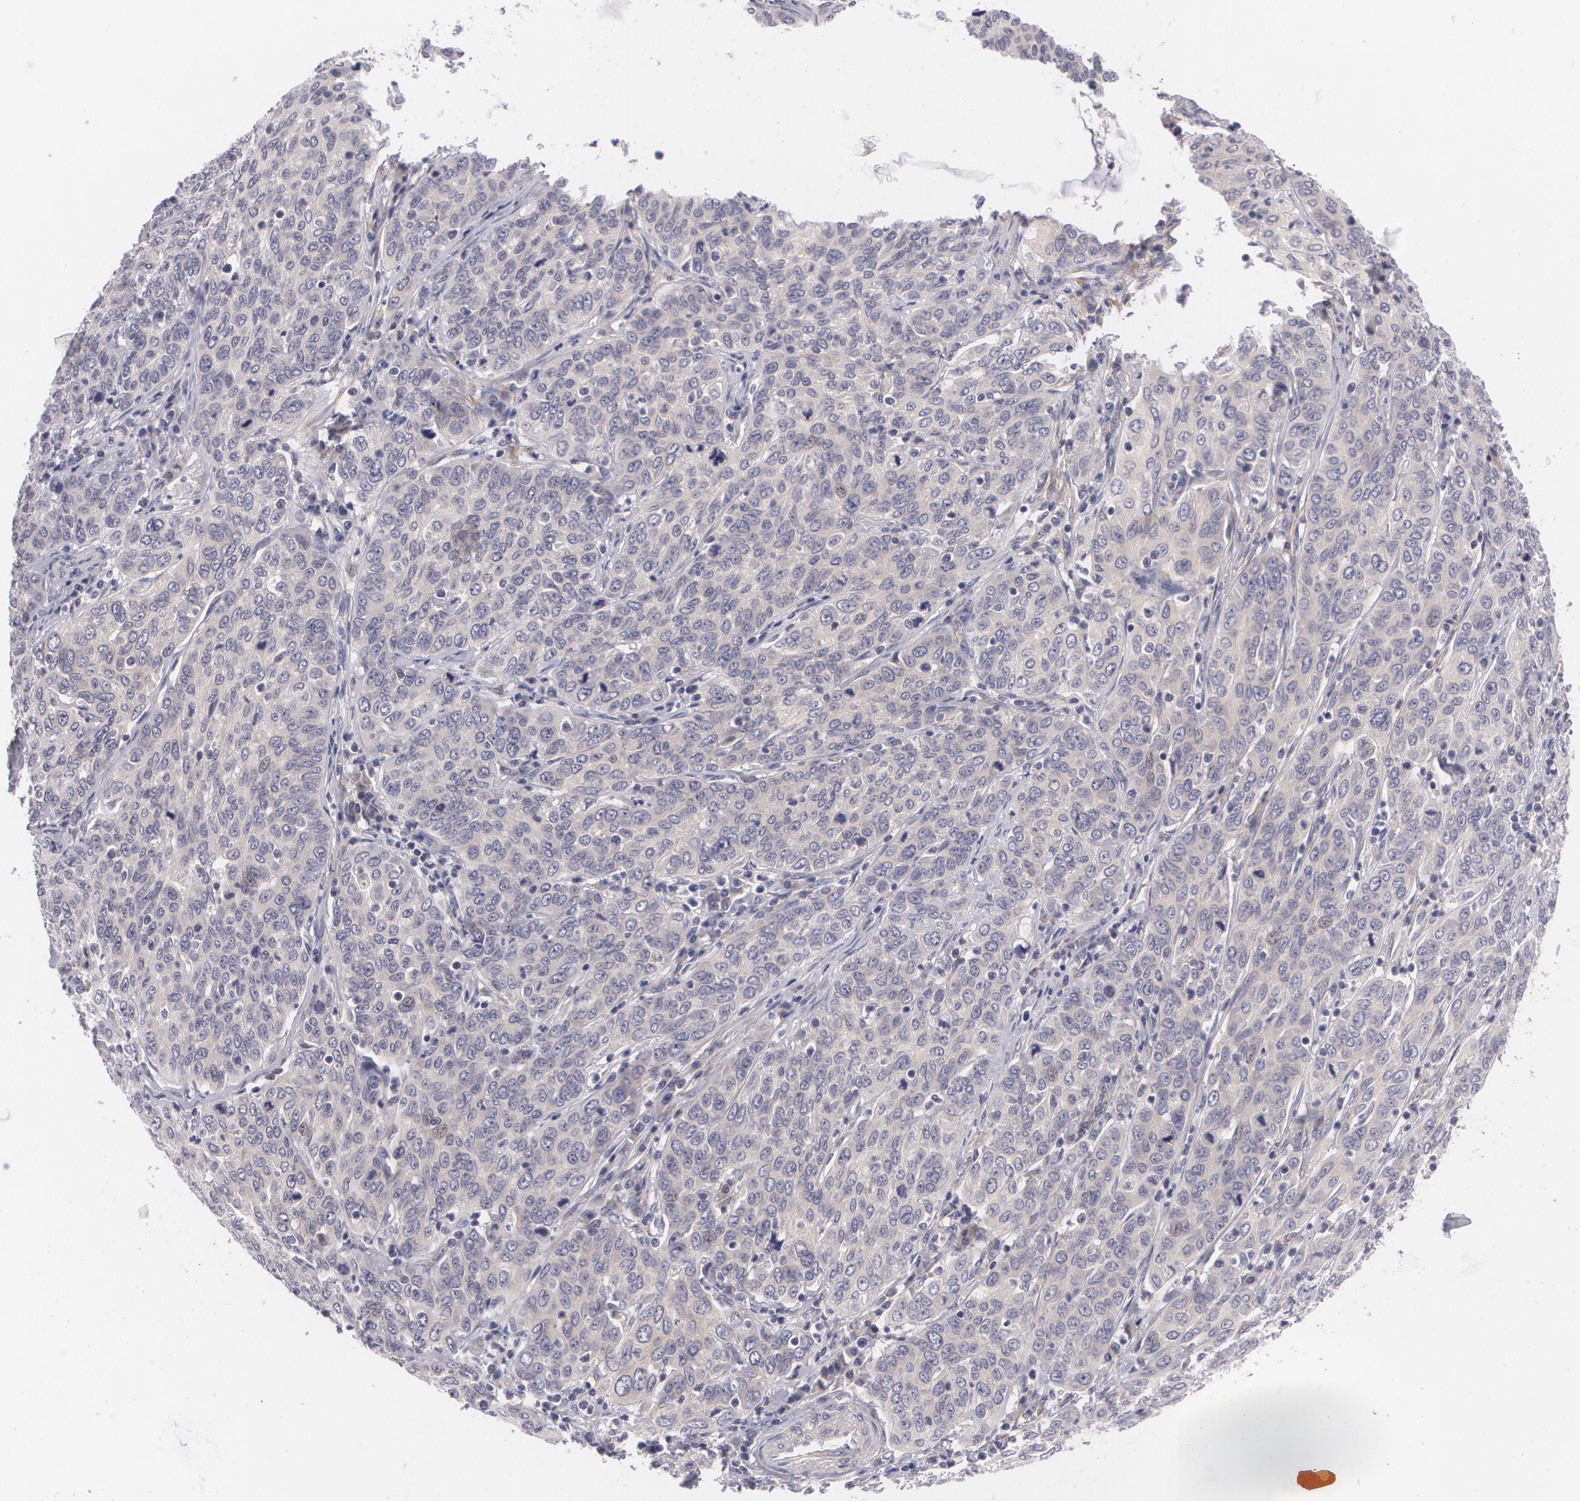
{"staining": {"intensity": "weak", "quantity": "<25%", "location": "cytoplasmic/membranous"}, "tissue": "cervical cancer", "cell_type": "Tumor cells", "image_type": "cancer", "snomed": [{"axis": "morphology", "description": "Squamous cell carcinoma, NOS"}, {"axis": "topography", "description": "Cervix"}], "caption": "Protein analysis of cervical cancer (squamous cell carcinoma) exhibits no significant staining in tumor cells.", "gene": "CASK", "patient": {"sex": "female", "age": 38}}